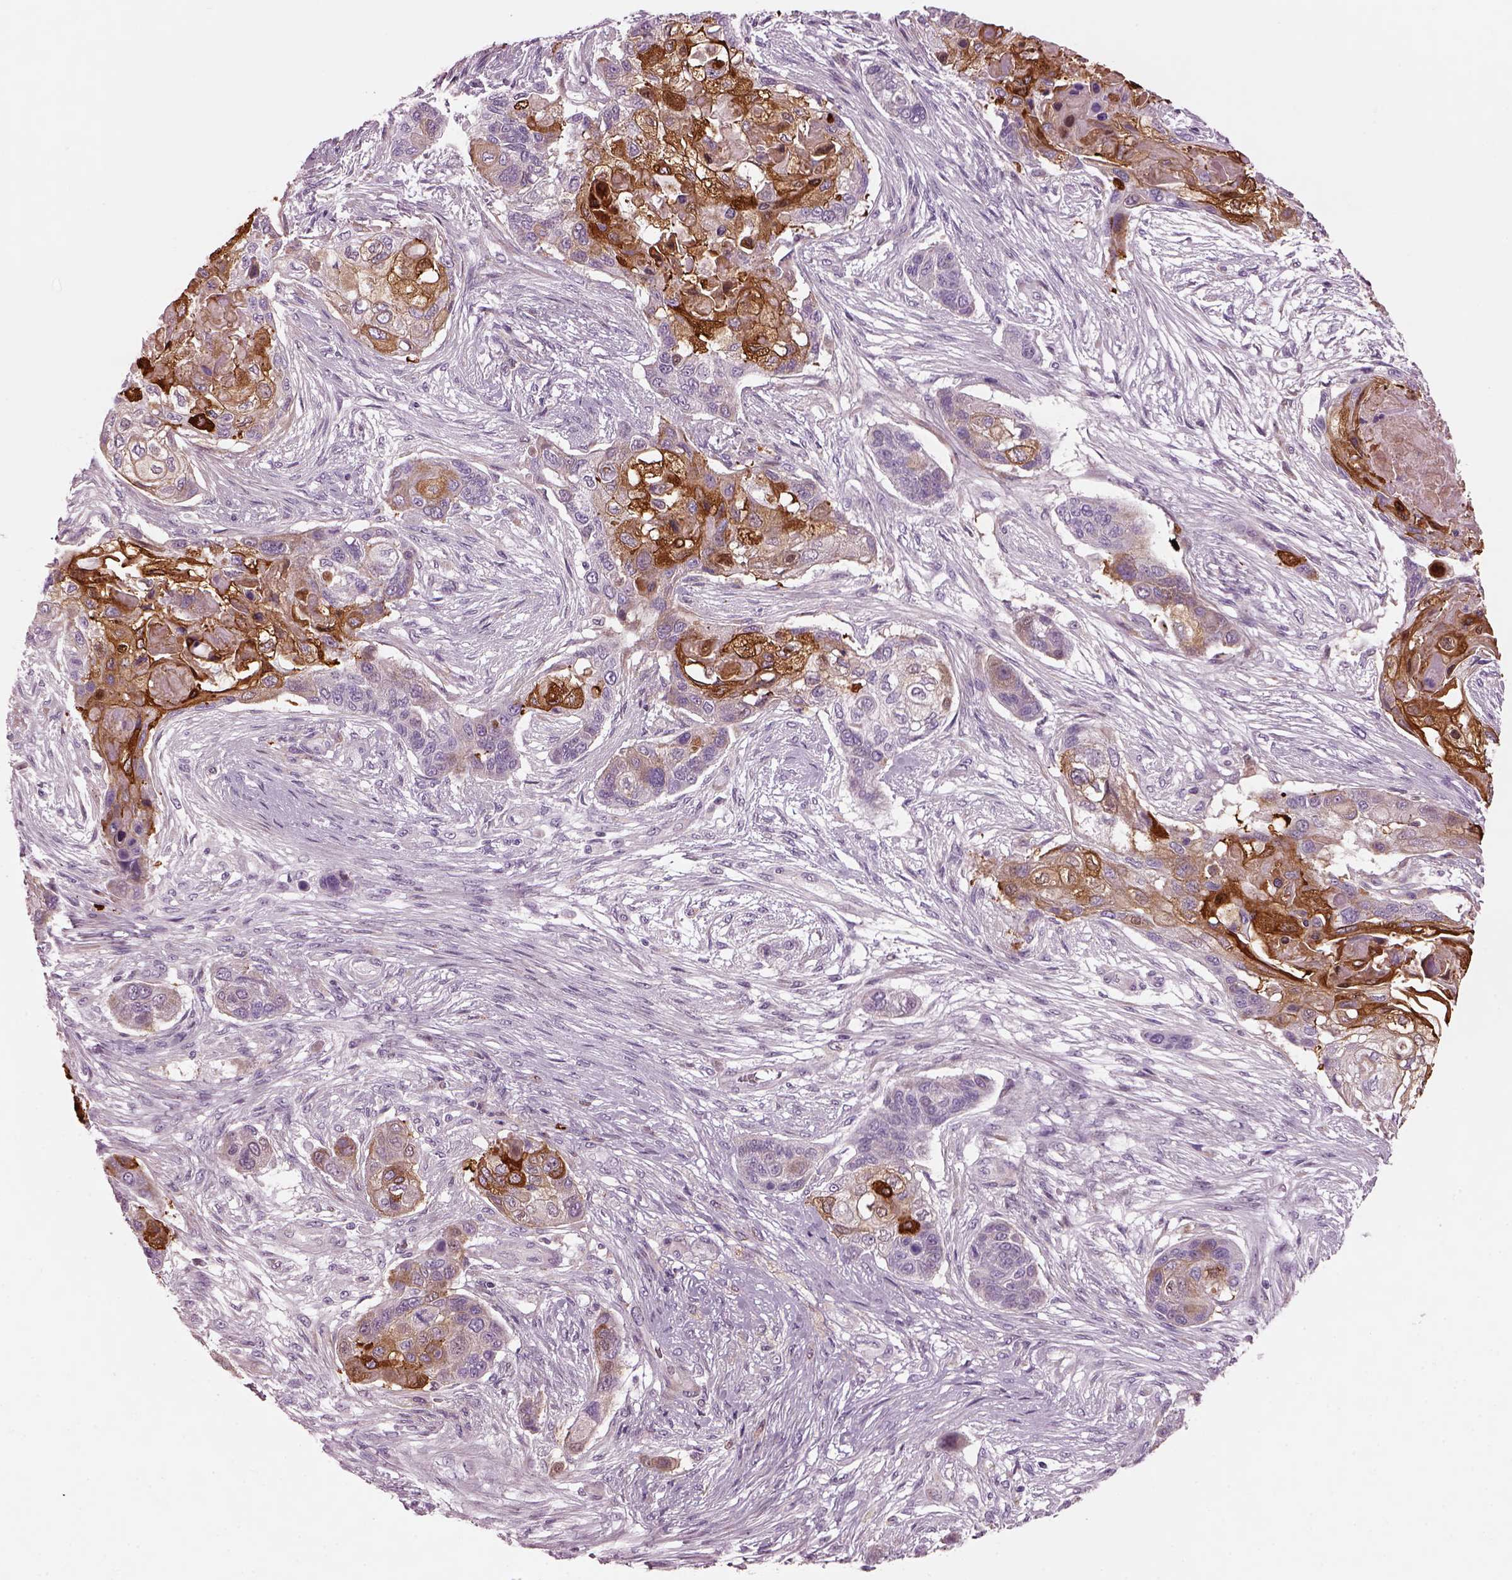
{"staining": {"intensity": "moderate", "quantity": "<25%", "location": "cytoplasmic/membranous"}, "tissue": "lung cancer", "cell_type": "Tumor cells", "image_type": "cancer", "snomed": [{"axis": "morphology", "description": "Squamous cell carcinoma, NOS"}, {"axis": "topography", "description": "Lung"}], "caption": "High-power microscopy captured an immunohistochemistry image of squamous cell carcinoma (lung), revealing moderate cytoplasmic/membranous expression in approximately <25% of tumor cells.", "gene": "PRR9", "patient": {"sex": "male", "age": 69}}